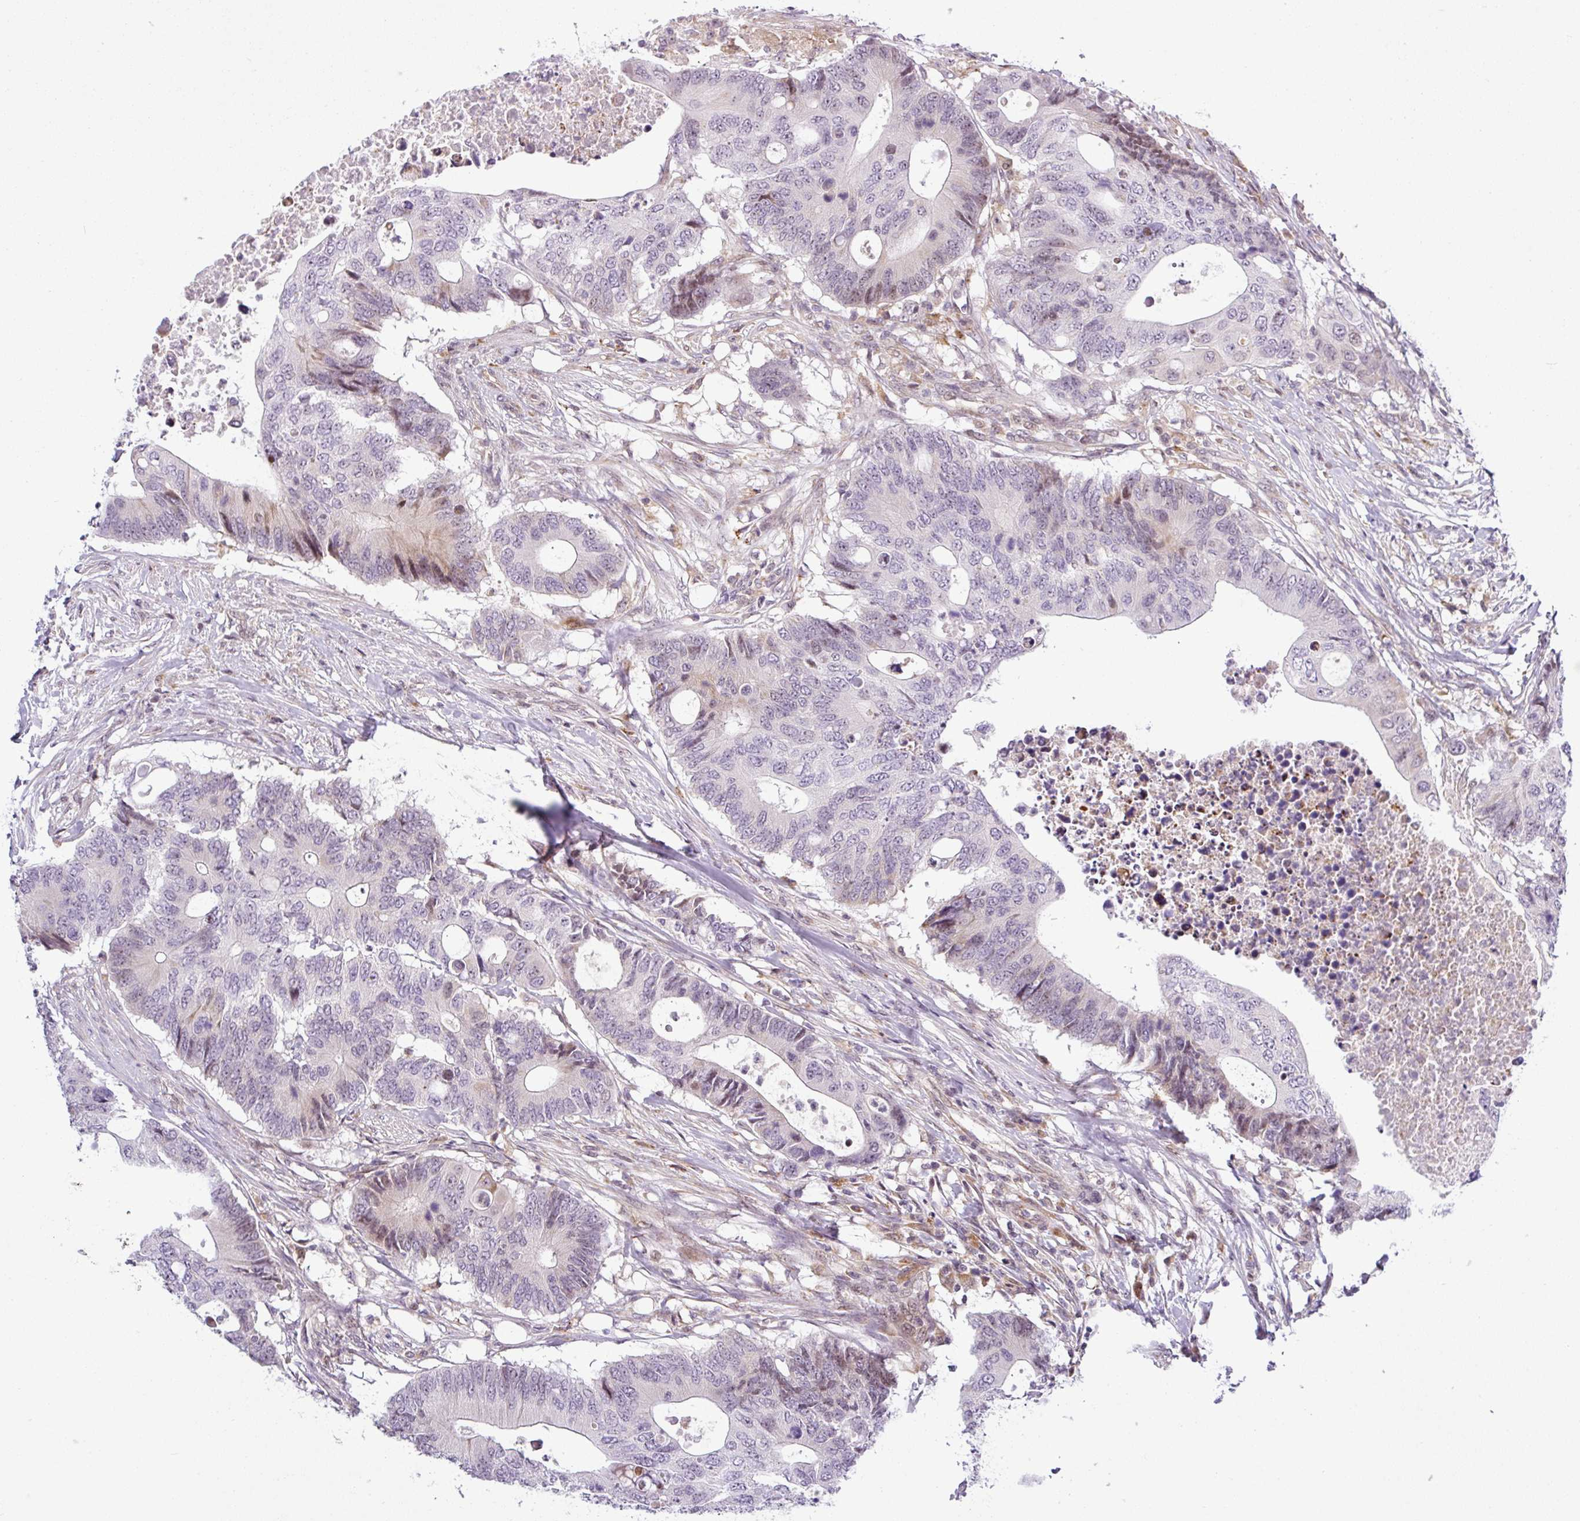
{"staining": {"intensity": "weak", "quantity": "<25%", "location": "nuclear"}, "tissue": "colorectal cancer", "cell_type": "Tumor cells", "image_type": "cancer", "snomed": [{"axis": "morphology", "description": "Adenocarcinoma, NOS"}, {"axis": "topography", "description": "Colon"}], "caption": "The immunohistochemistry (IHC) micrograph has no significant positivity in tumor cells of adenocarcinoma (colorectal) tissue.", "gene": "NDUFB2", "patient": {"sex": "male", "age": 71}}